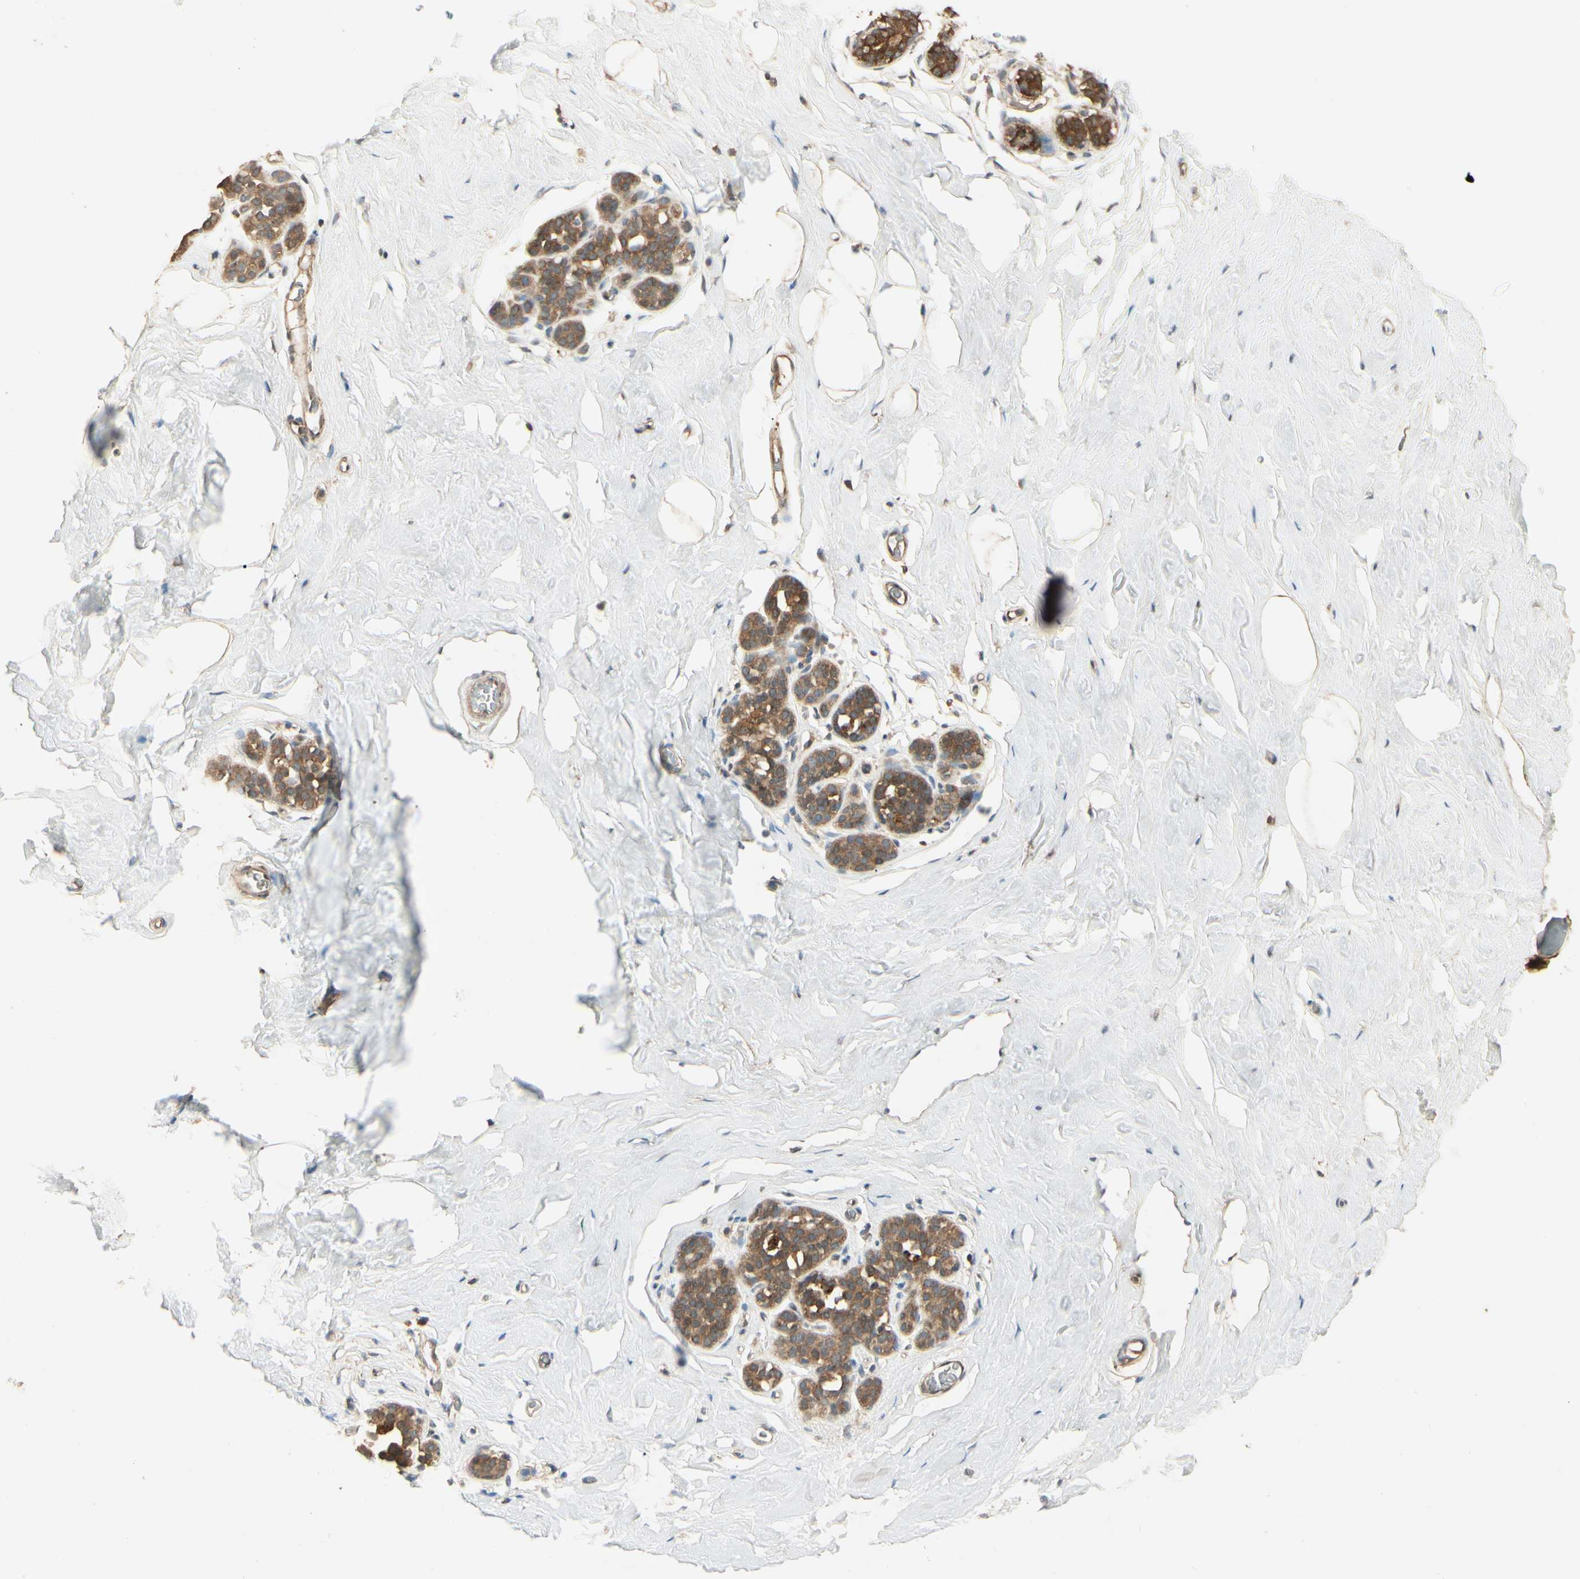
{"staining": {"intensity": "weak", "quantity": "25%-75%", "location": "cytoplasmic/membranous"}, "tissue": "breast", "cell_type": "Adipocytes", "image_type": "normal", "snomed": [{"axis": "morphology", "description": "Normal tissue, NOS"}, {"axis": "topography", "description": "Breast"}], "caption": "Immunohistochemistry (IHC) image of normal human breast stained for a protein (brown), which reveals low levels of weak cytoplasmic/membranous staining in about 25%-75% of adipocytes.", "gene": "CCT7", "patient": {"sex": "female", "age": 75}}